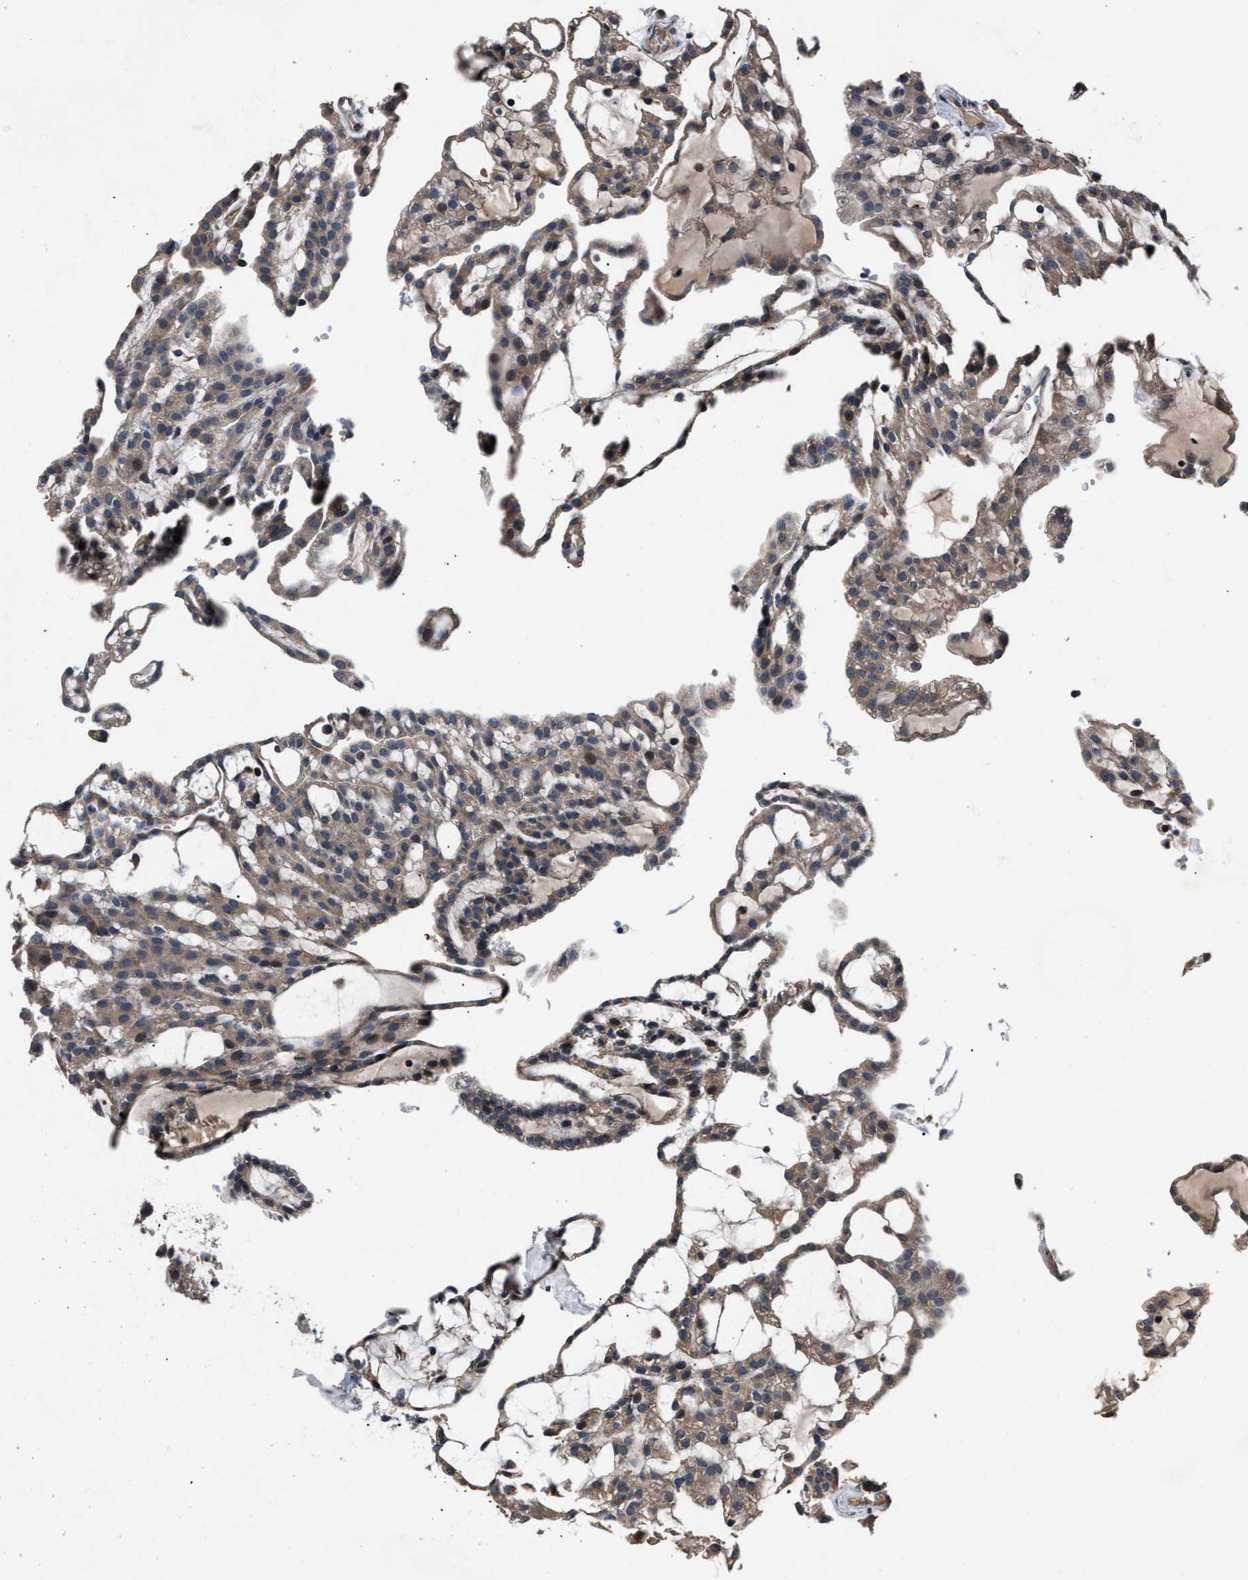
{"staining": {"intensity": "moderate", "quantity": ">75%", "location": "cytoplasmic/membranous"}, "tissue": "renal cancer", "cell_type": "Tumor cells", "image_type": "cancer", "snomed": [{"axis": "morphology", "description": "Adenocarcinoma, NOS"}, {"axis": "topography", "description": "Kidney"}], "caption": "A micrograph of human renal adenocarcinoma stained for a protein displays moderate cytoplasmic/membranous brown staining in tumor cells. (IHC, brightfield microscopy, high magnification).", "gene": "TNRC18", "patient": {"sex": "male", "age": 63}}